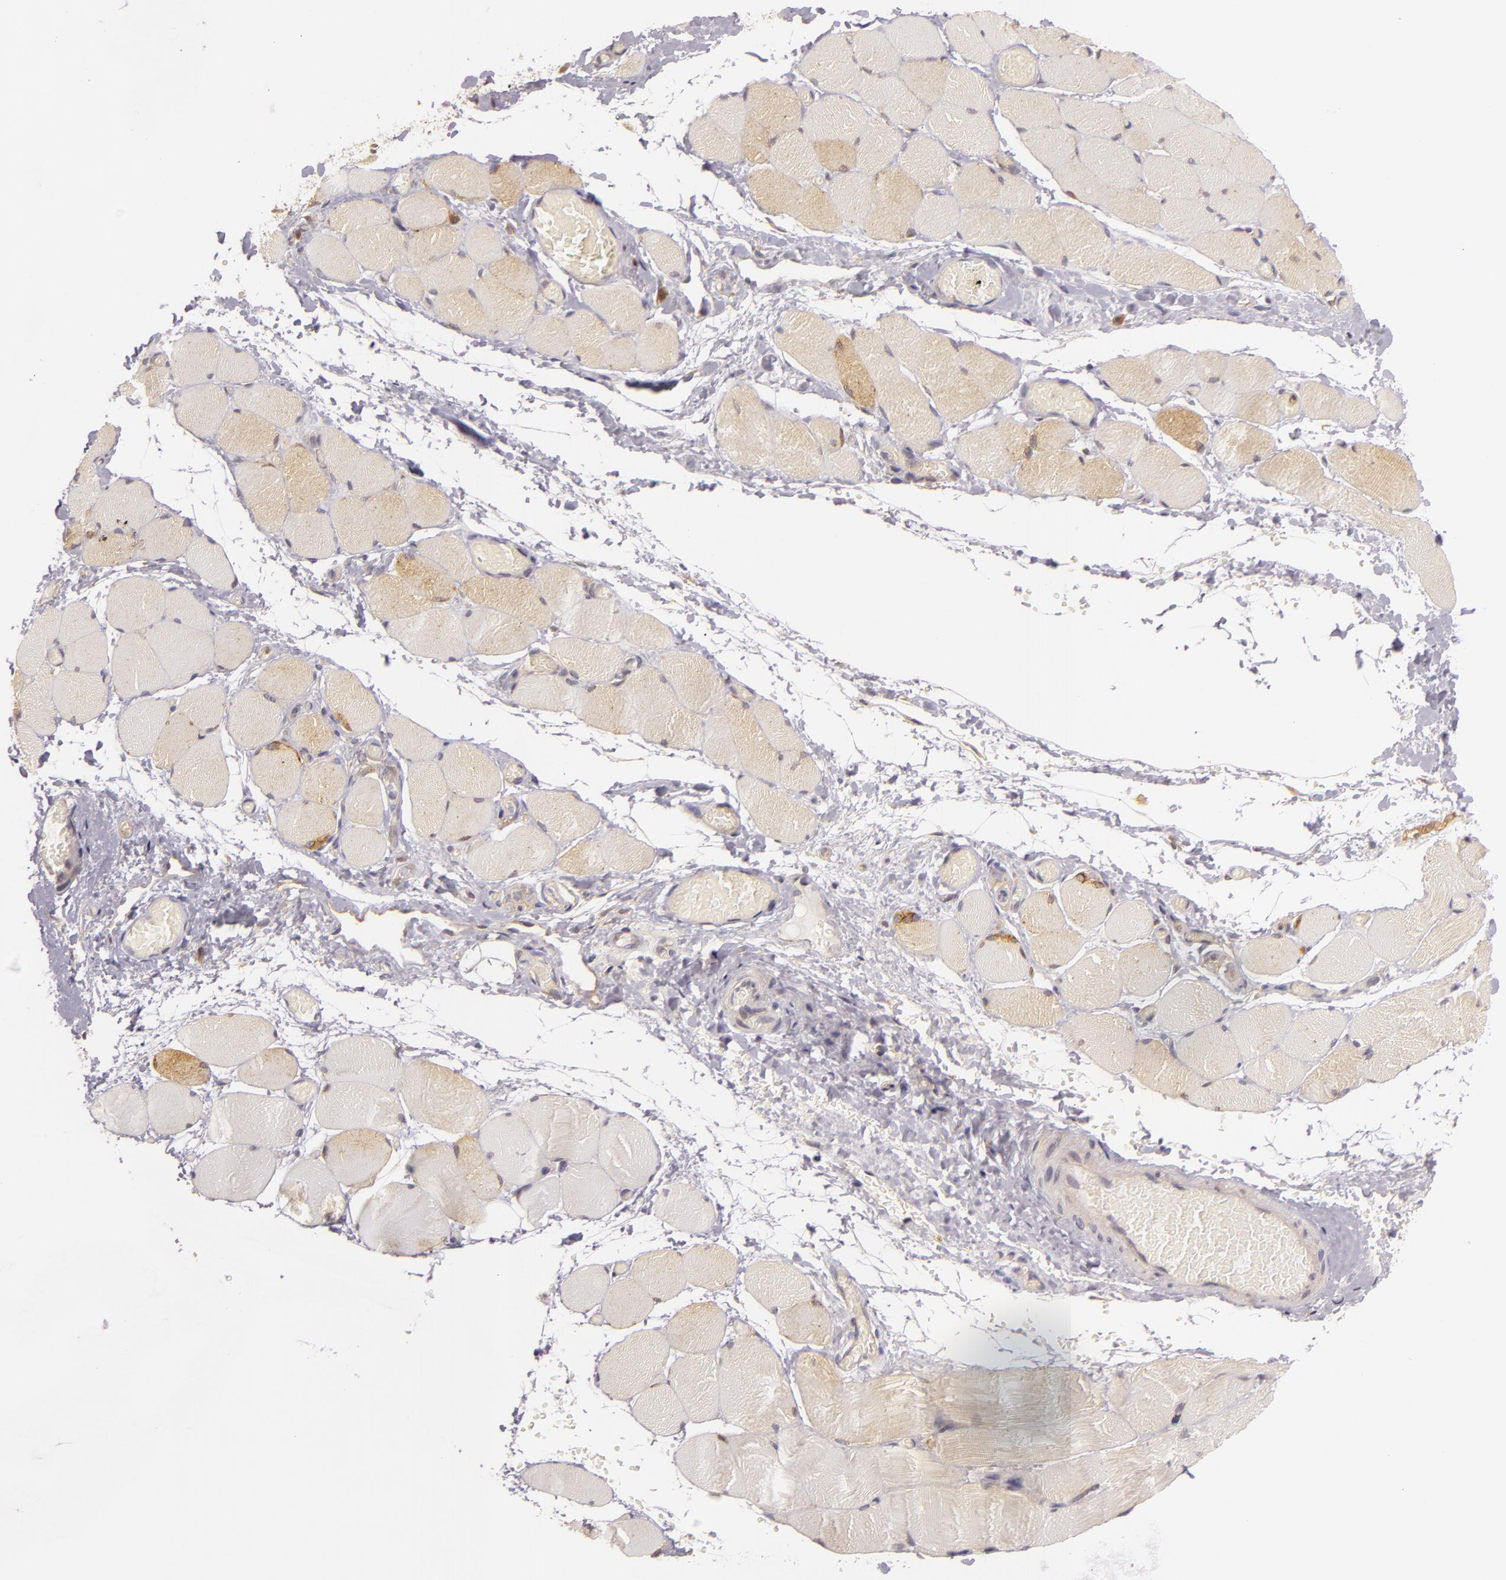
{"staining": {"intensity": "weak", "quantity": ">75%", "location": "cytoplasmic/membranous"}, "tissue": "skeletal muscle", "cell_type": "Myocytes", "image_type": "normal", "snomed": [{"axis": "morphology", "description": "Normal tissue, NOS"}, {"axis": "topography", "description": "Skeletal muscle"}, {"axis": "topography", "description": "Soft tissue"}], "caption": "Protein expression analysis of normal human skeletal muscle reveals weak cytoplasmic/membranous expression in about >75% of myocytes.", "gene": "TOM1", "patient": {"sex": "female", "age": 58}}